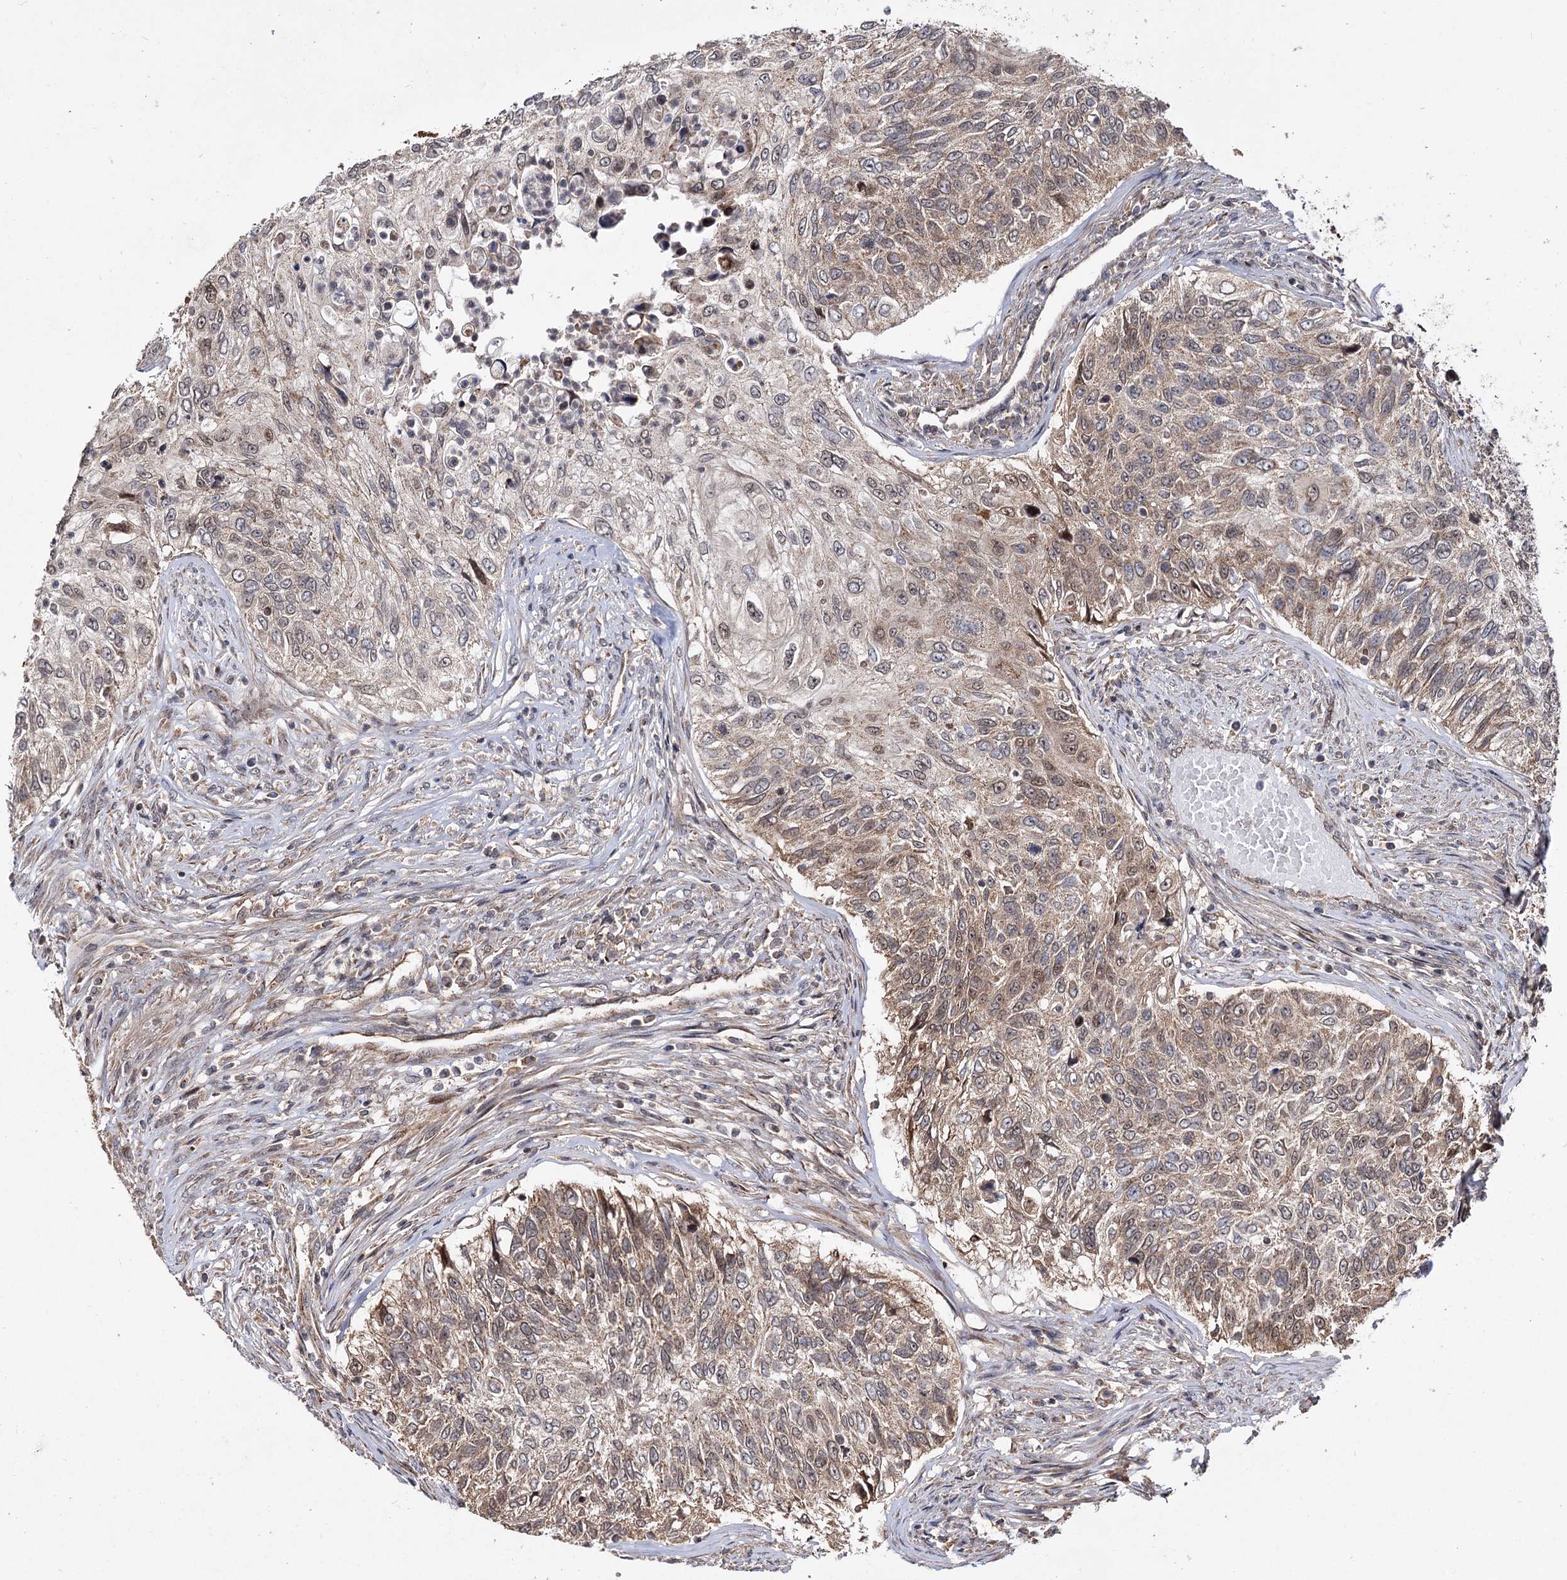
{"staining": {"intensity": "weak", "quantity": ">75%", "location": "cytoplasmic/membranous"}, "tissue": "urothelial cancer", "cell_type": "Tumor cells", "image_type": "cancer", "snomed": [{"axis": "morphology", "description": "Urothelial carcinoma, High grade"}, {"axis": "topography", "description": "Urinary bladder"}], "caption": "Immunohistochemical staining of urothelial carcinoma (high-grade) displays weak cytoplasmic/membranous protein expression in approximately >75% of tumor cells.", "gene": "CEP76", "patient": {"sex": "female", "age": 60}}